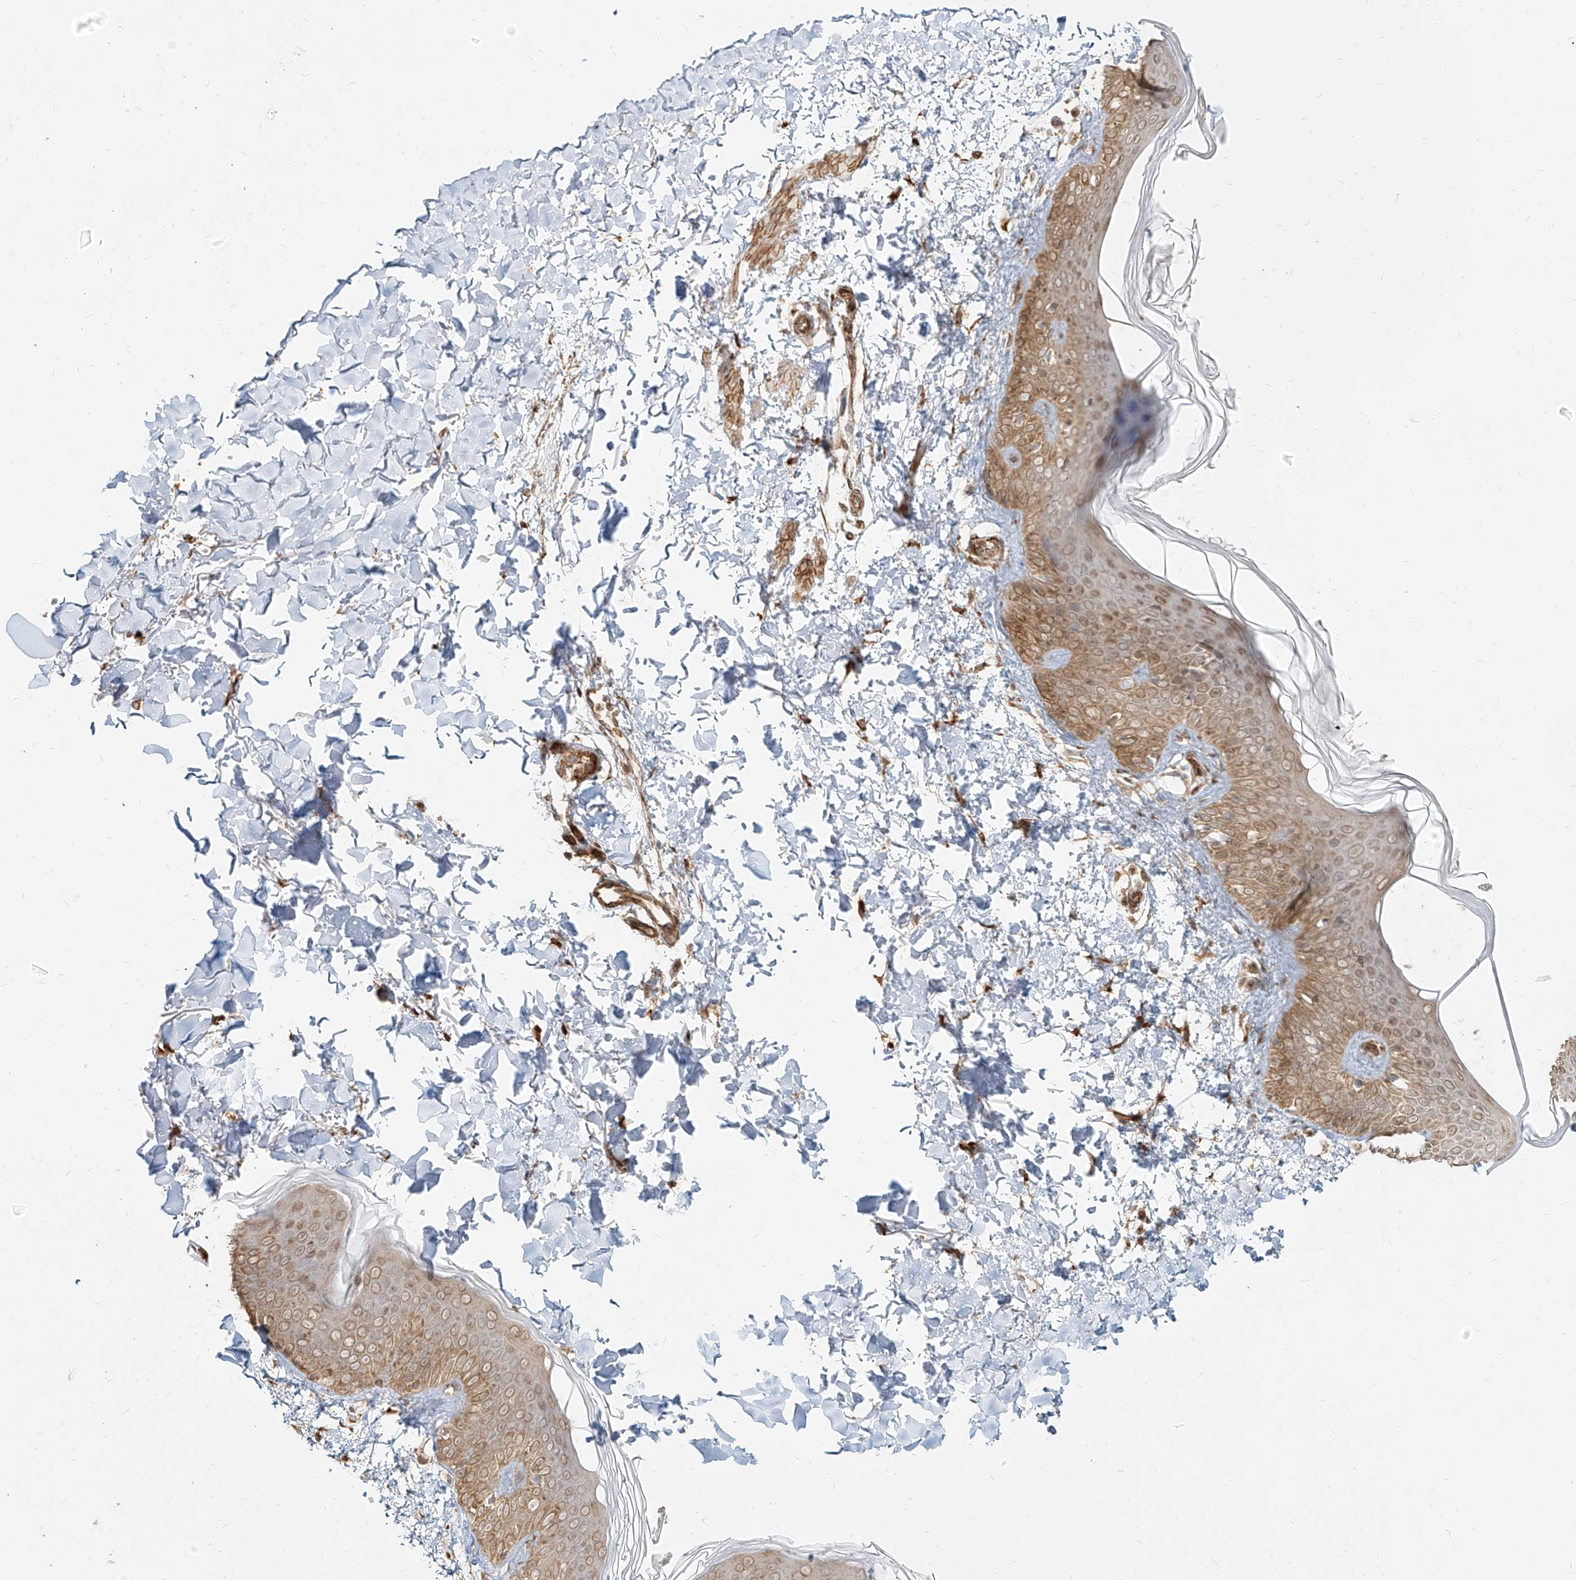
{"staining": {"intensity": "moderate", "quantity": ">75%", "location": "cytoplasmic/membranous"}, "tissue": "skin", "cell_type": "Fibroblasts", "image_type": "normal", "snomed": [{"axis": "morphology", "description": "Normal tissue, NOS"}, {"axis": "topography", "description": "Skin"}], "caption": "Skin stained with DAB immunohistochemistry (IHC) exhibits medium levels of moderate cytoplasmic/membranous staining in approximately >75% of fibroblasts. (DAB (3,3'-diaminobenzidine) = brown stain, brightfield microscopy at high magnification).", "gene": "UBE2K", "patient": {"sex": "male", "age": 37}}